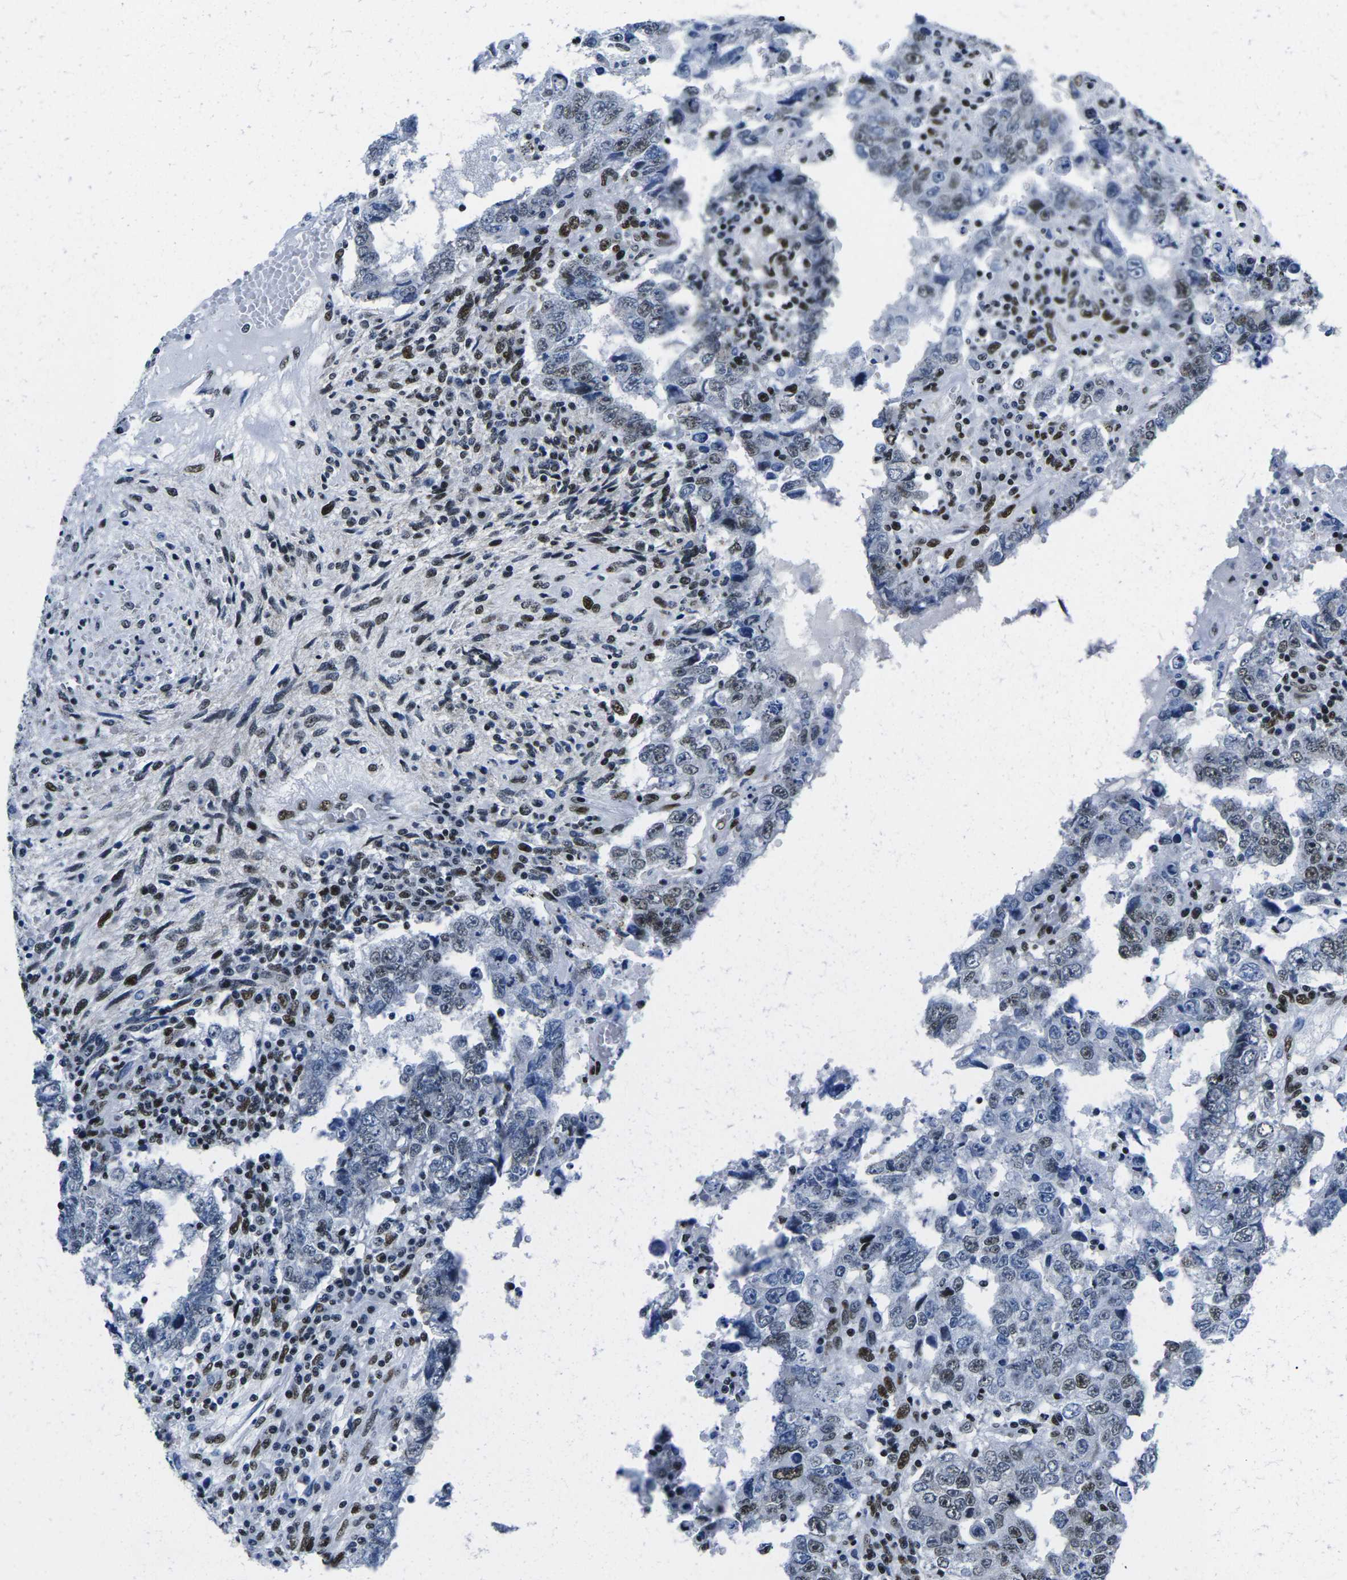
{"staining": {"intensity": "weak", "quantity": "25%-75%", "location": "nuclear"}, "tissue": "testis cancer", "cell_type": "Tumor cells", "image_type": "cancer", "snomed": [{"axis": "morphology", "description": "Carcinoma, Embryonal, NOS"}, {"axis": "topography", "description": "Testis"}], "caption": "A brown stain shows weak nuclear expression of a protein in testis embryonal carcinoma tumor cells.", "gene": "ATF1", "patient": {"sex": "male", "age": 26}}